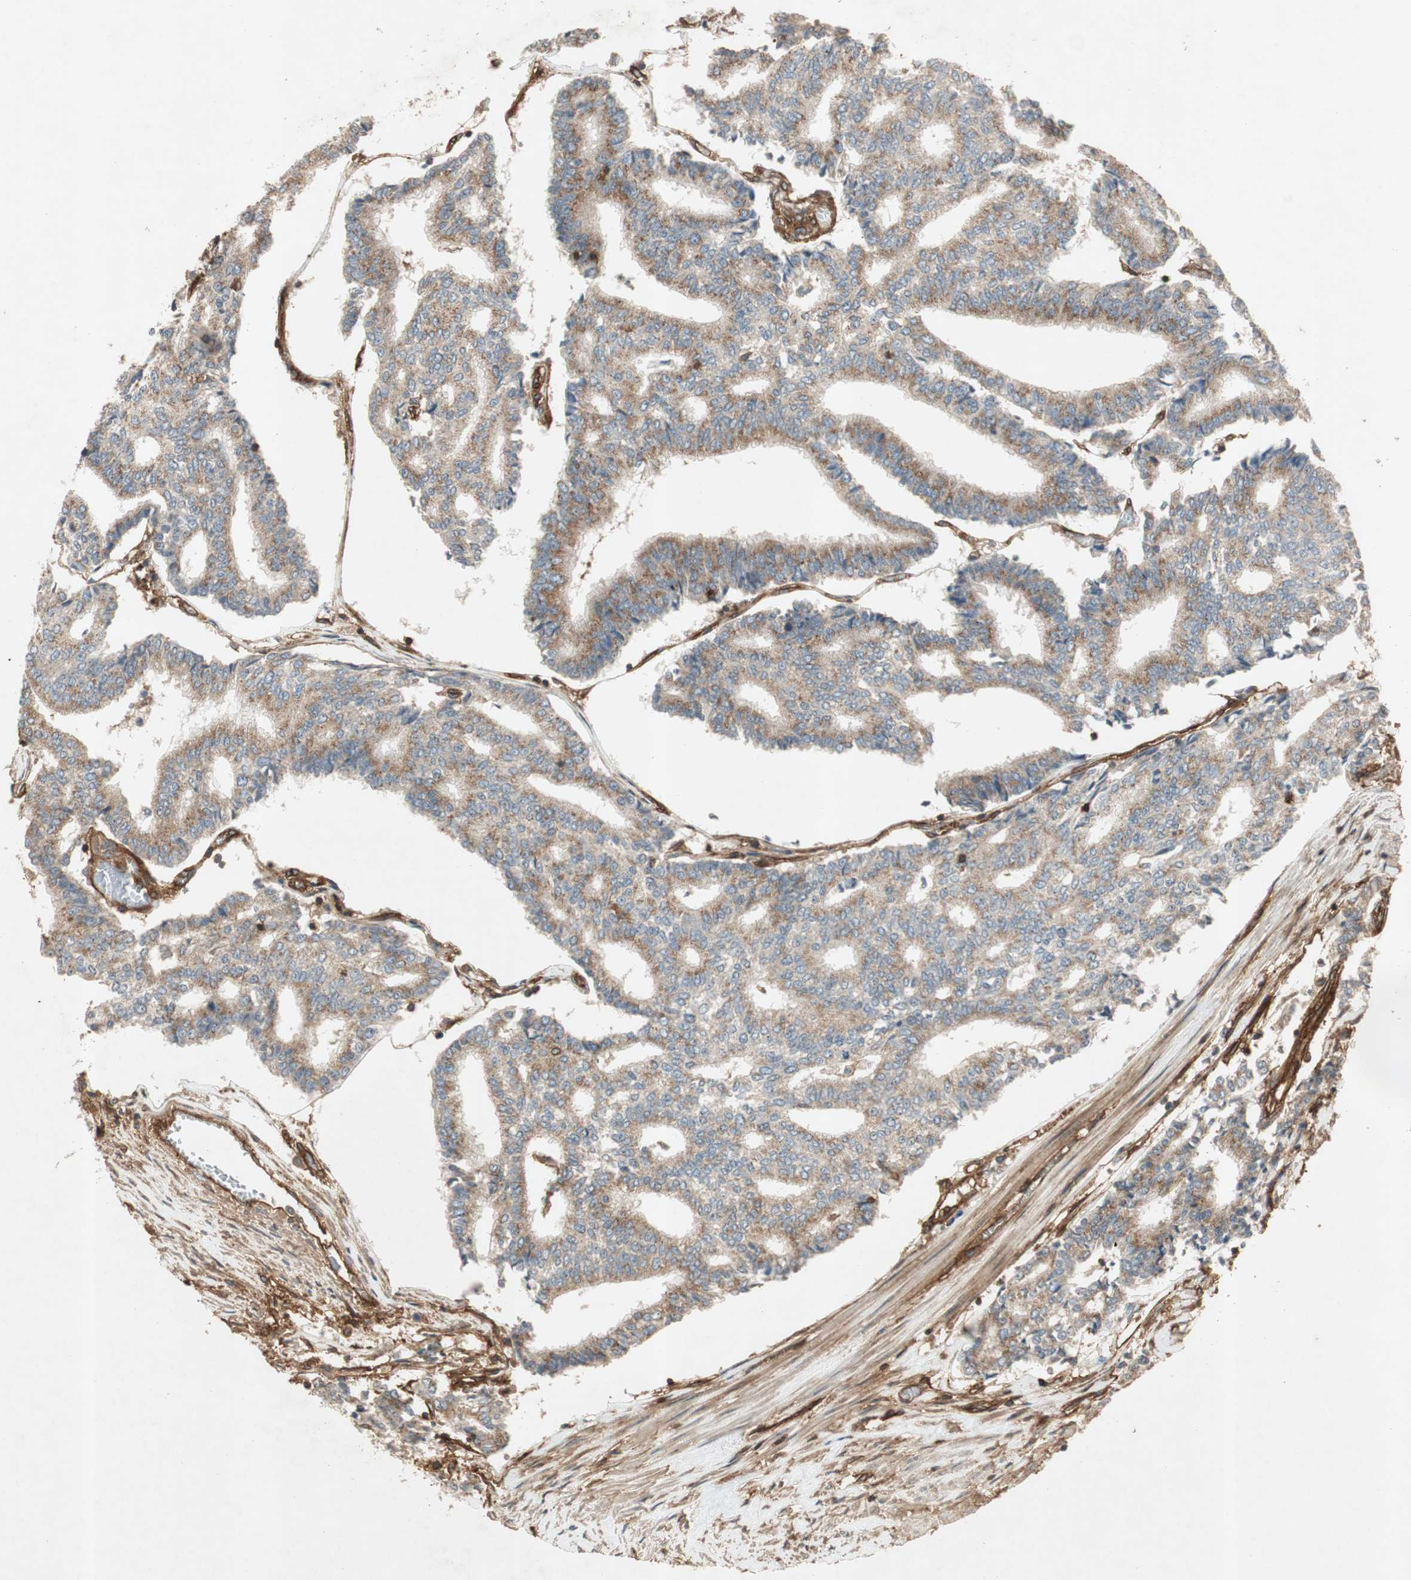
{"staining": {"intensity": "moderate", "quantity": ">75%", "location": "cytoplasmic/membranous"}, "tissue": "prostate cancer", "cell_type": "Tumor cells", "image_type": "cancer", "snomed": [{"axis": "morphology", "description": "Adenocarcinoma, High grade"}, {"axis": "topography", "description": "Prostate"}], "caption": "Prostate adenocarcinoma (high-grade) stained with a protein marker exhibits moderate staining in tumor cells.", "gene": "BTN3A3", "patient": {"sex": "male", "age": 55}}